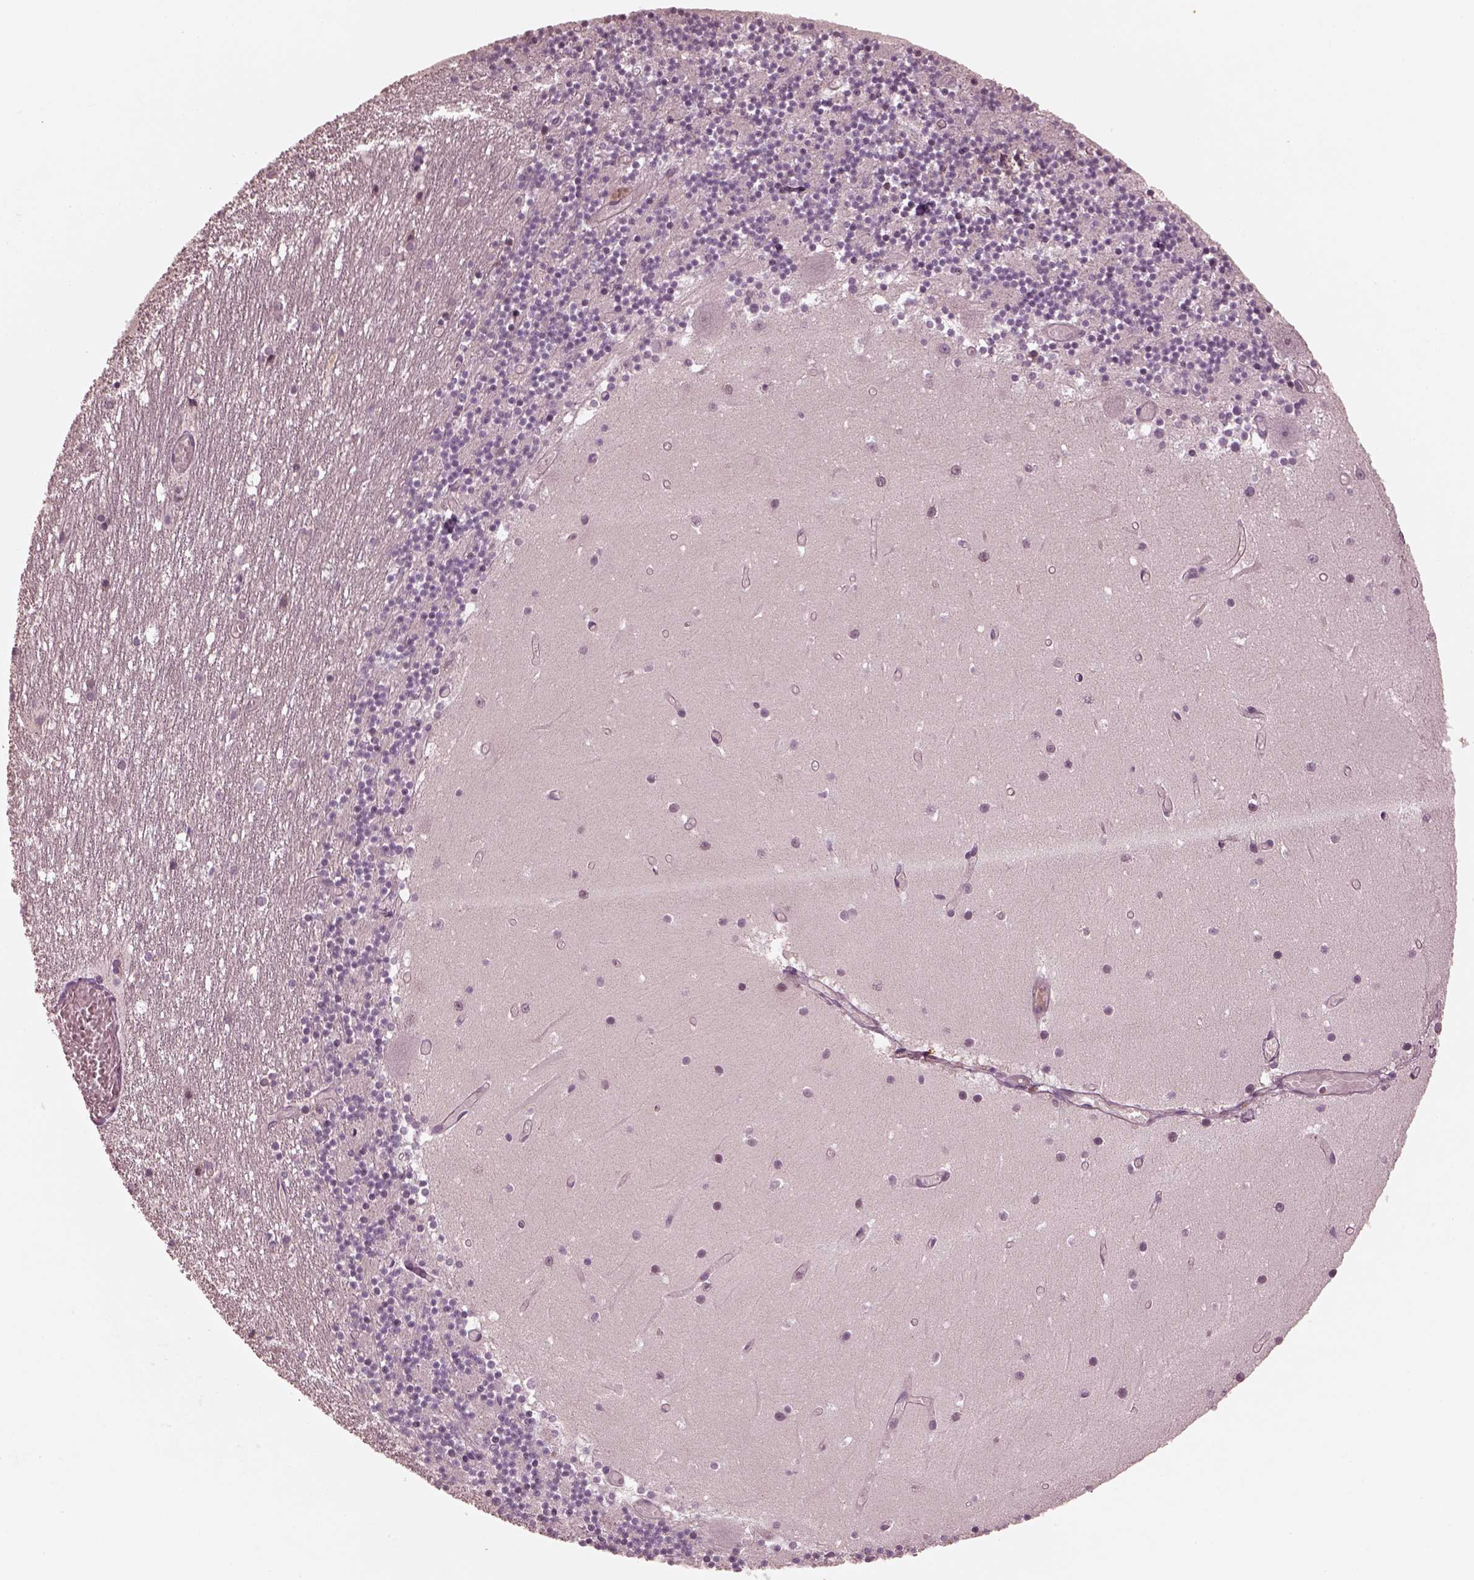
{"staining": {"intensity": "negative", "quantity": "none", "location": "none"}, "tissue": "cerebellum", "cell_type": "Cells in granular layer", "image_type": "normal", "snomed": [{"axis": "morphology", "description": "Normal tissue, NOS"}, {"axis": "topography", "description": "Cerebellum"}], "caption": "Protein analysis of normal cerebellum reveals no significant expression in cells in granular layer.", "gene": "VWA5B1", "patient": {"sex": "female", "age": 28}}